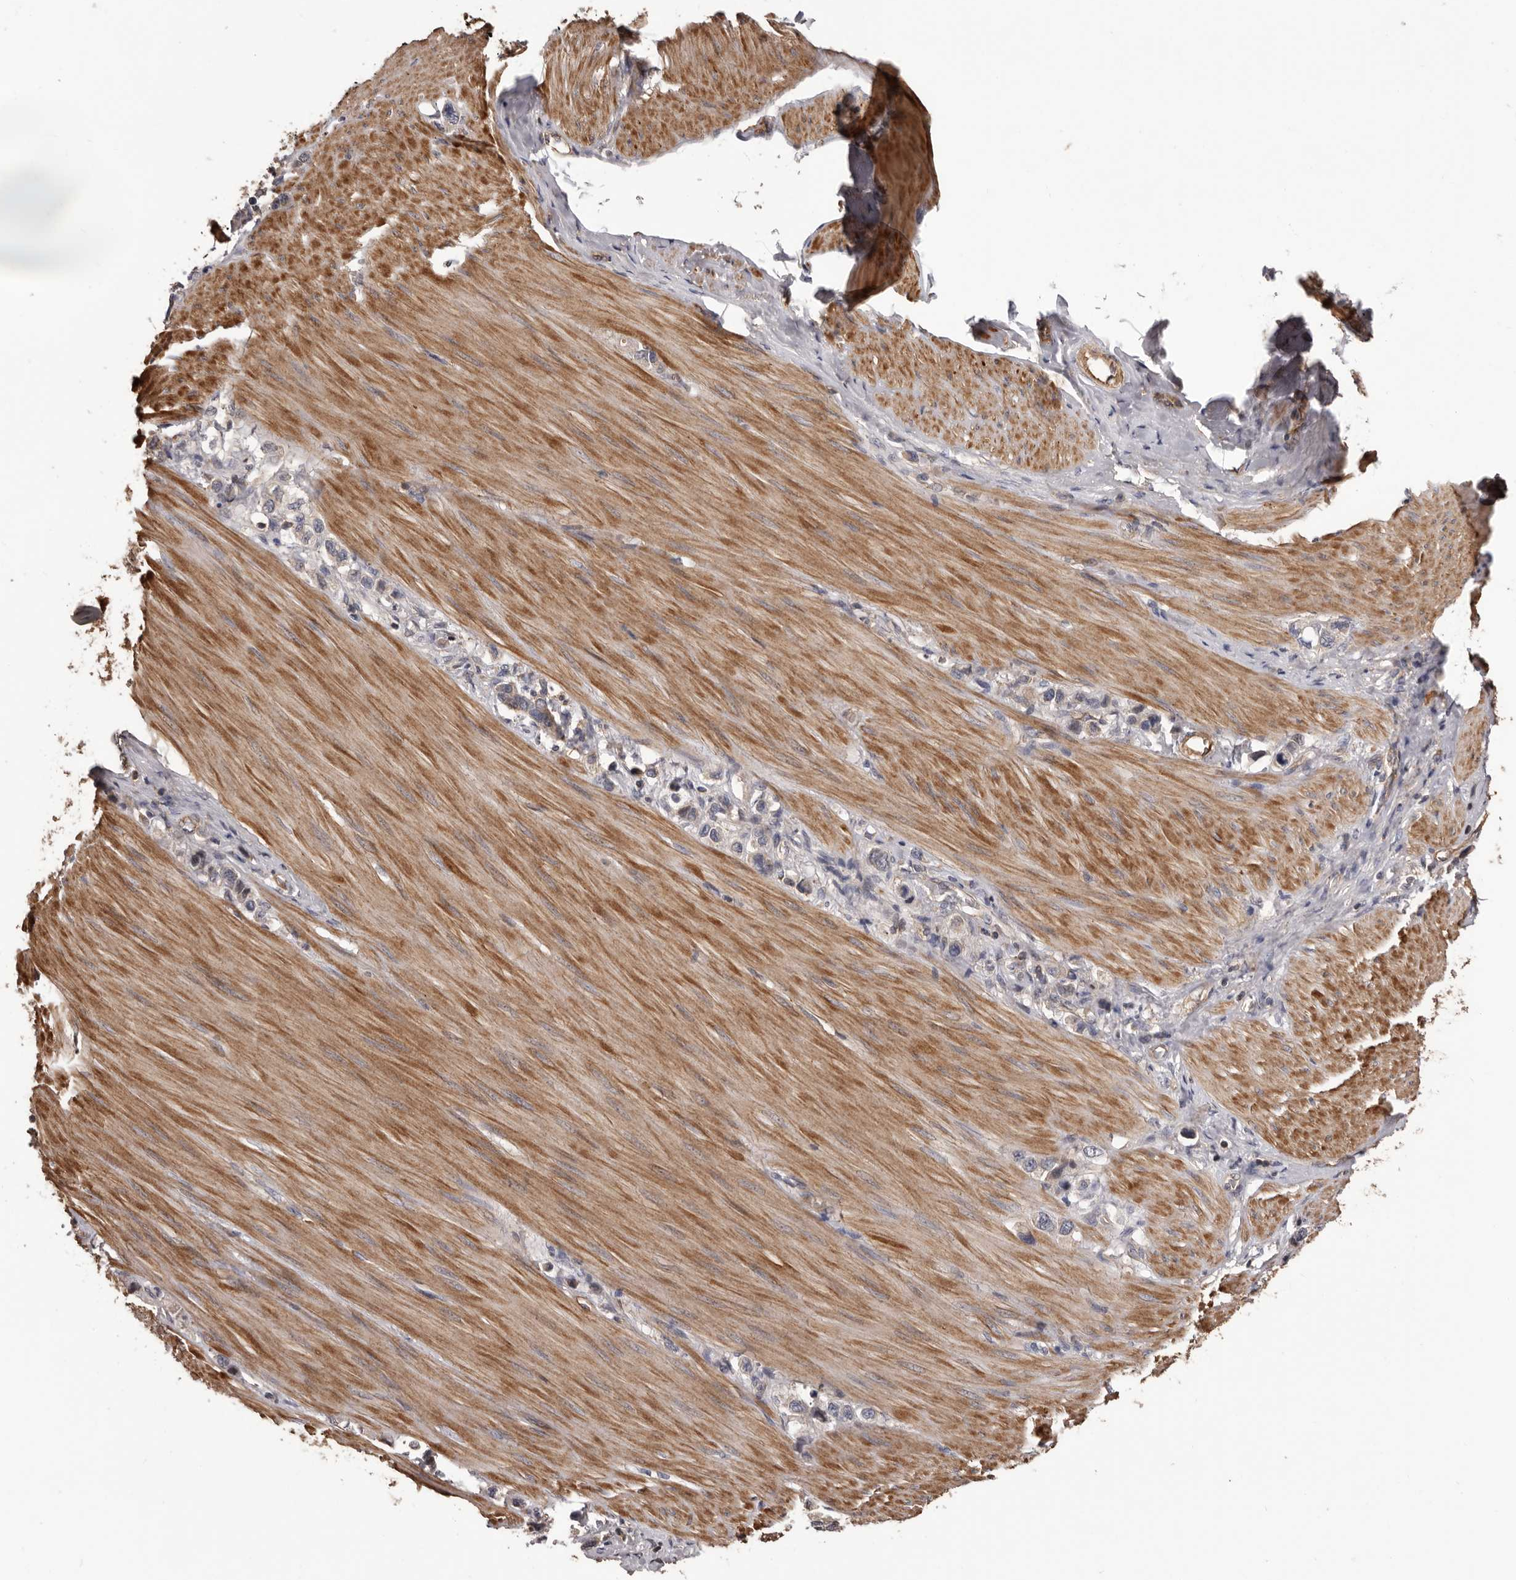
{"staining": {"intensity": "weak", "quantity": "<25%", "location": "cytoplasmic/membranous"}, "tissue": "stomach cancer", "cell_type": "Tumor cells", "image_type": "cancer", "snomed": [{"axis": "morphology", "description": "Adenocarcinoma, NOS"}, {"axis": "topography", "description": "Stomach"}], "caption": "DAB immunohistochemical staining of adenocarcinoma (stomach) exhibits no significant expression in tumor cells. Brightfield microscopy of immunohistochemistry (IHC) stained with DAB (brown) and hematoxylin (blue), captured at high magnification.", "gene": "ADAMTS2", "patient": {"sex": "female", "age": 65}}